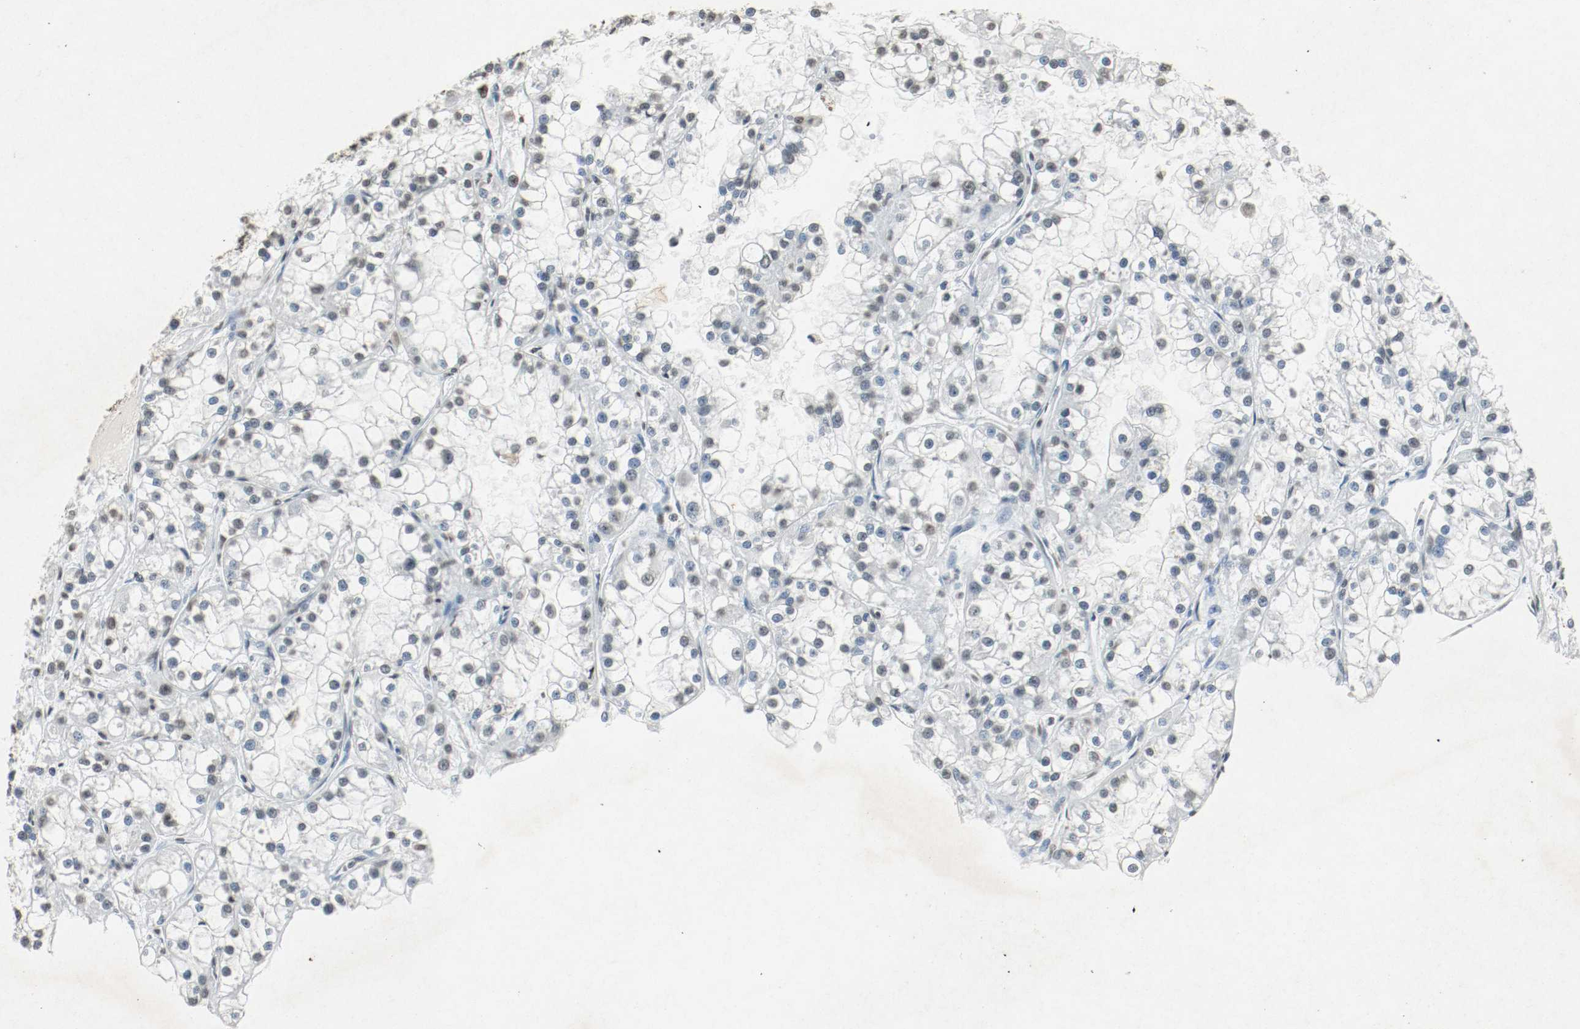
{"staining": {"intensity": "weak", "quantity": ">75%", "location": "nuclear"}, "tissue": "renal cancer", "cell_type": "Tumor cells", "image_type": "cancer", "snomed": [{"axis": "morphology", "description": "Adenocarcinoma, NOS"}, {"axis": "topography", "description": "Kidney"}], "caption": "There is low levels of weak nuclear positivity in tumor cells of adenocarcinoma (renal), as demonstrated by immunohistochemical staining (brown color).", "gene": "DNMT1", "patient": {"sex": "female", "age": 52}}